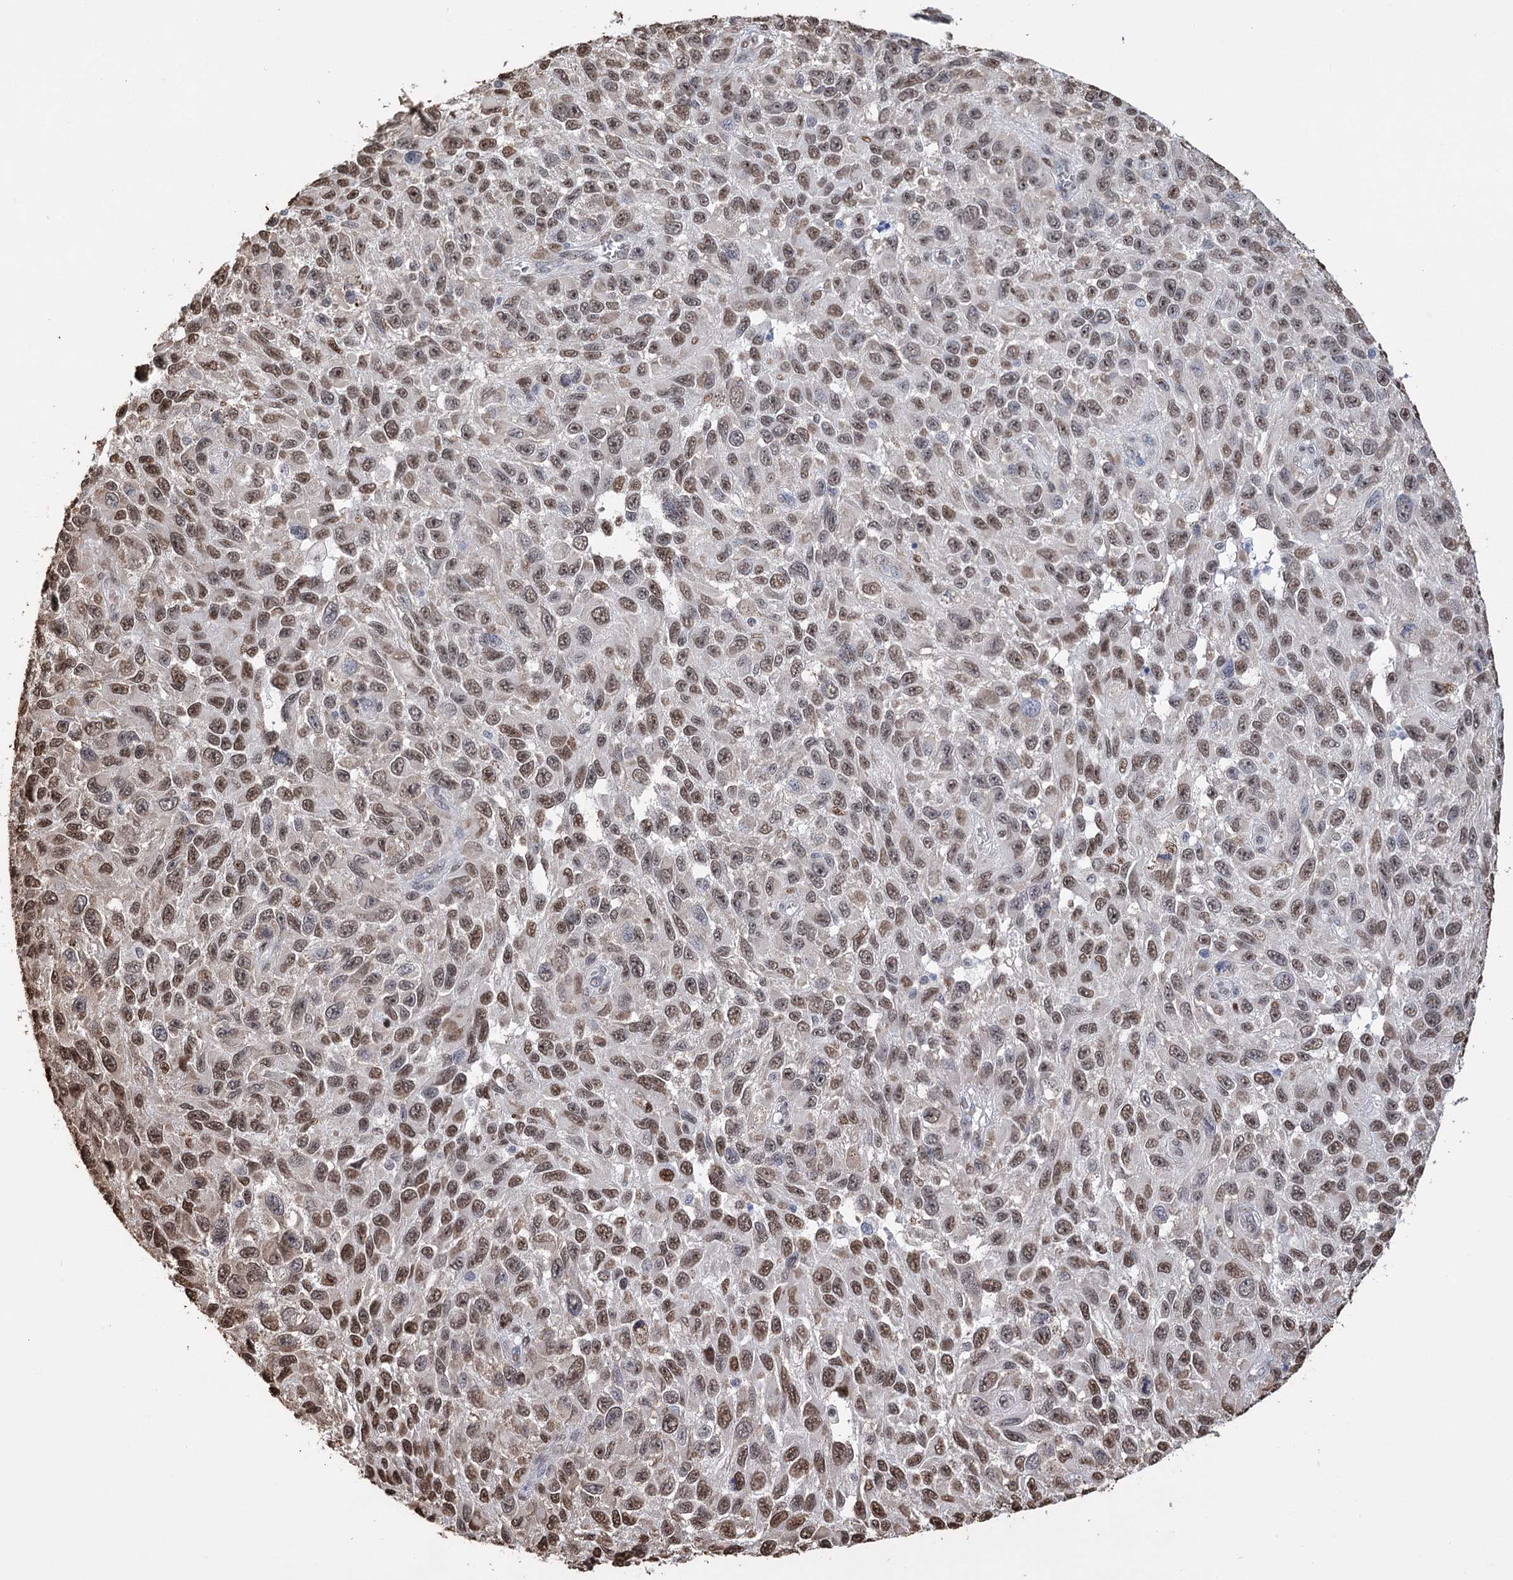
{"staining": {"intensity": "moderate", "quantity": ">75%", "location": "nuclear"}, "tissue": "melanoma", "cell_type": "Tumor cells", "image_type": "cancer", "snomed": [{"axis": "morphology", "description": "Malignant melanoma, NOS"}, {"axis": "topography", "description": "Skin"}], "caption": "There is medium levels of moderate nuclear positivity in tumor cells of malignant melanoma, as demonstrated by immunohistochemical staining (brown color).", "gene": "NFU1", "patient": {"sex": "female", "age": 96}}